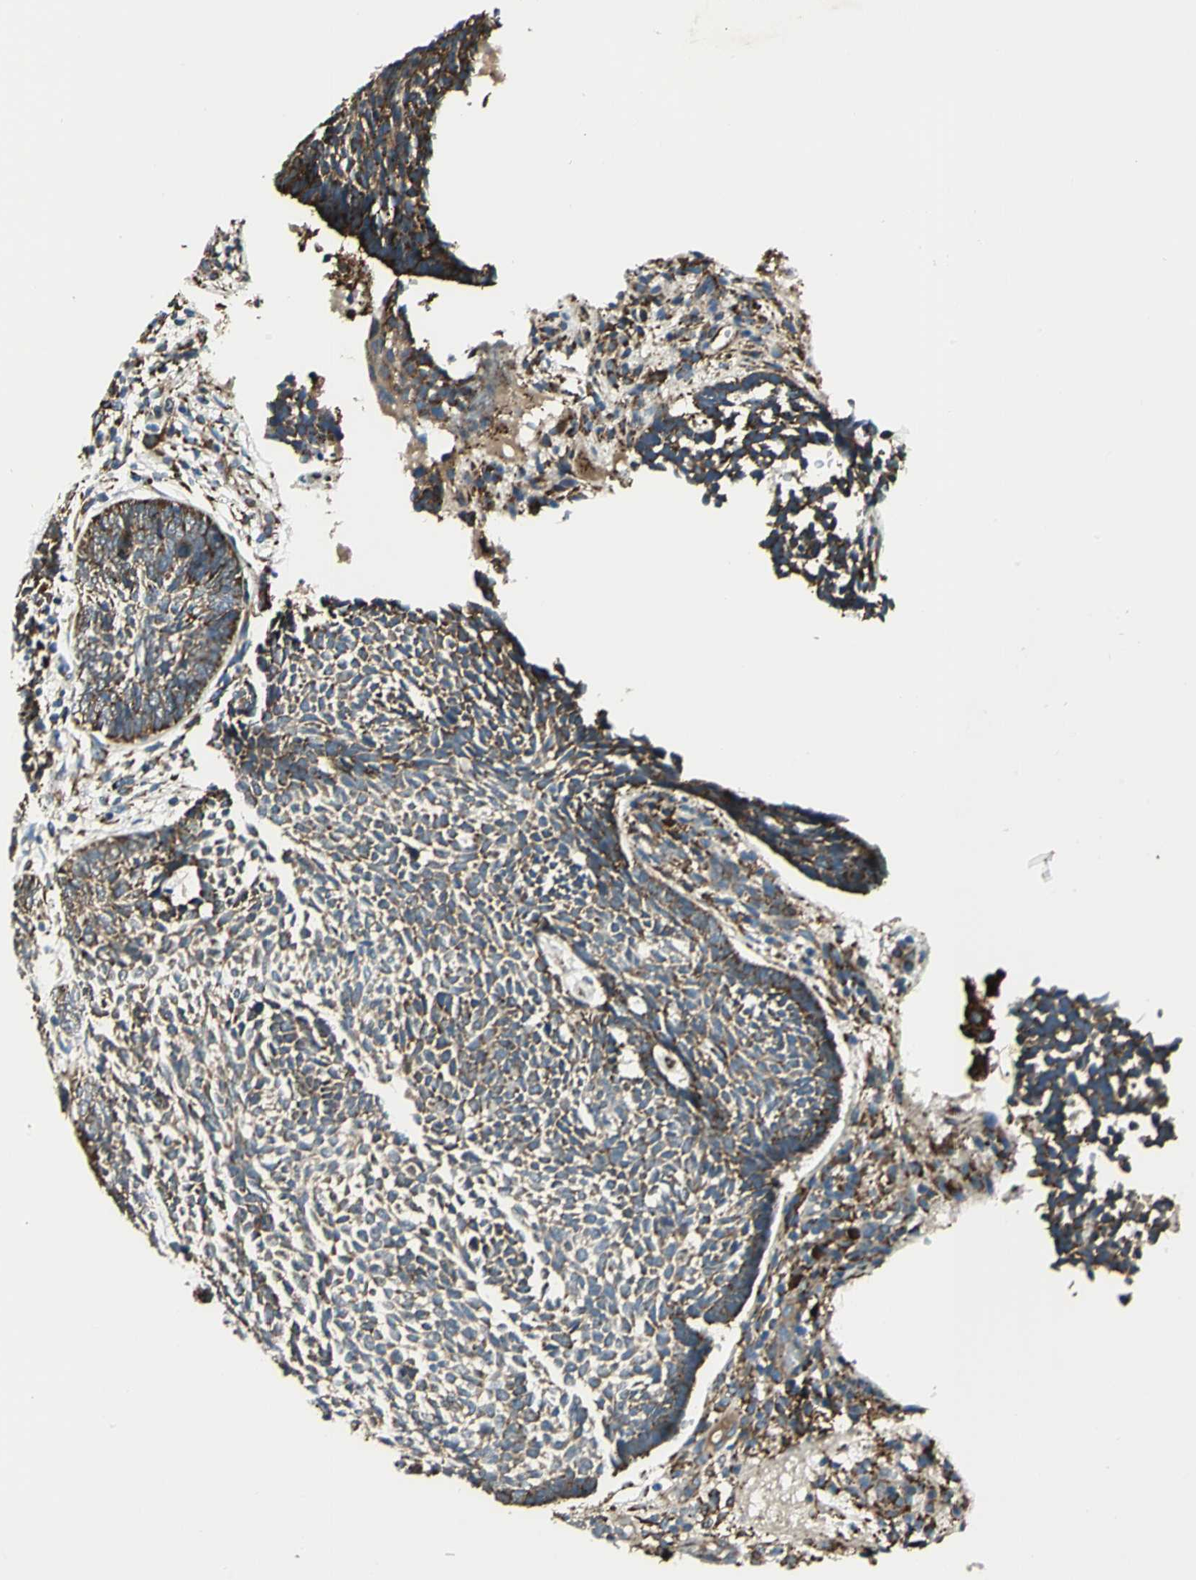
{"staining": {"intensity": "moderate", "quantity": ">75%", "location": "cytoplasmic/membranous"}, "tissue": "skin cancer", "cell_type": "Tumor cells", "image_type": "cancer", "snomed": [{"axis": "morphology", "description": "Normal tissue, NOS"}, {"axis": "morphology", "description": "Basal cell carcinoma"}, {"axis": "topography", "description": "Skin"}], "caption": "Brown immunohistochemical staining in skin cancer demonstrates moderate cytoplasmic/membranous expression in about >75% of tumor cells.", "gene": "PDIA4", "patient": {"sex": "male", "age": 87}}